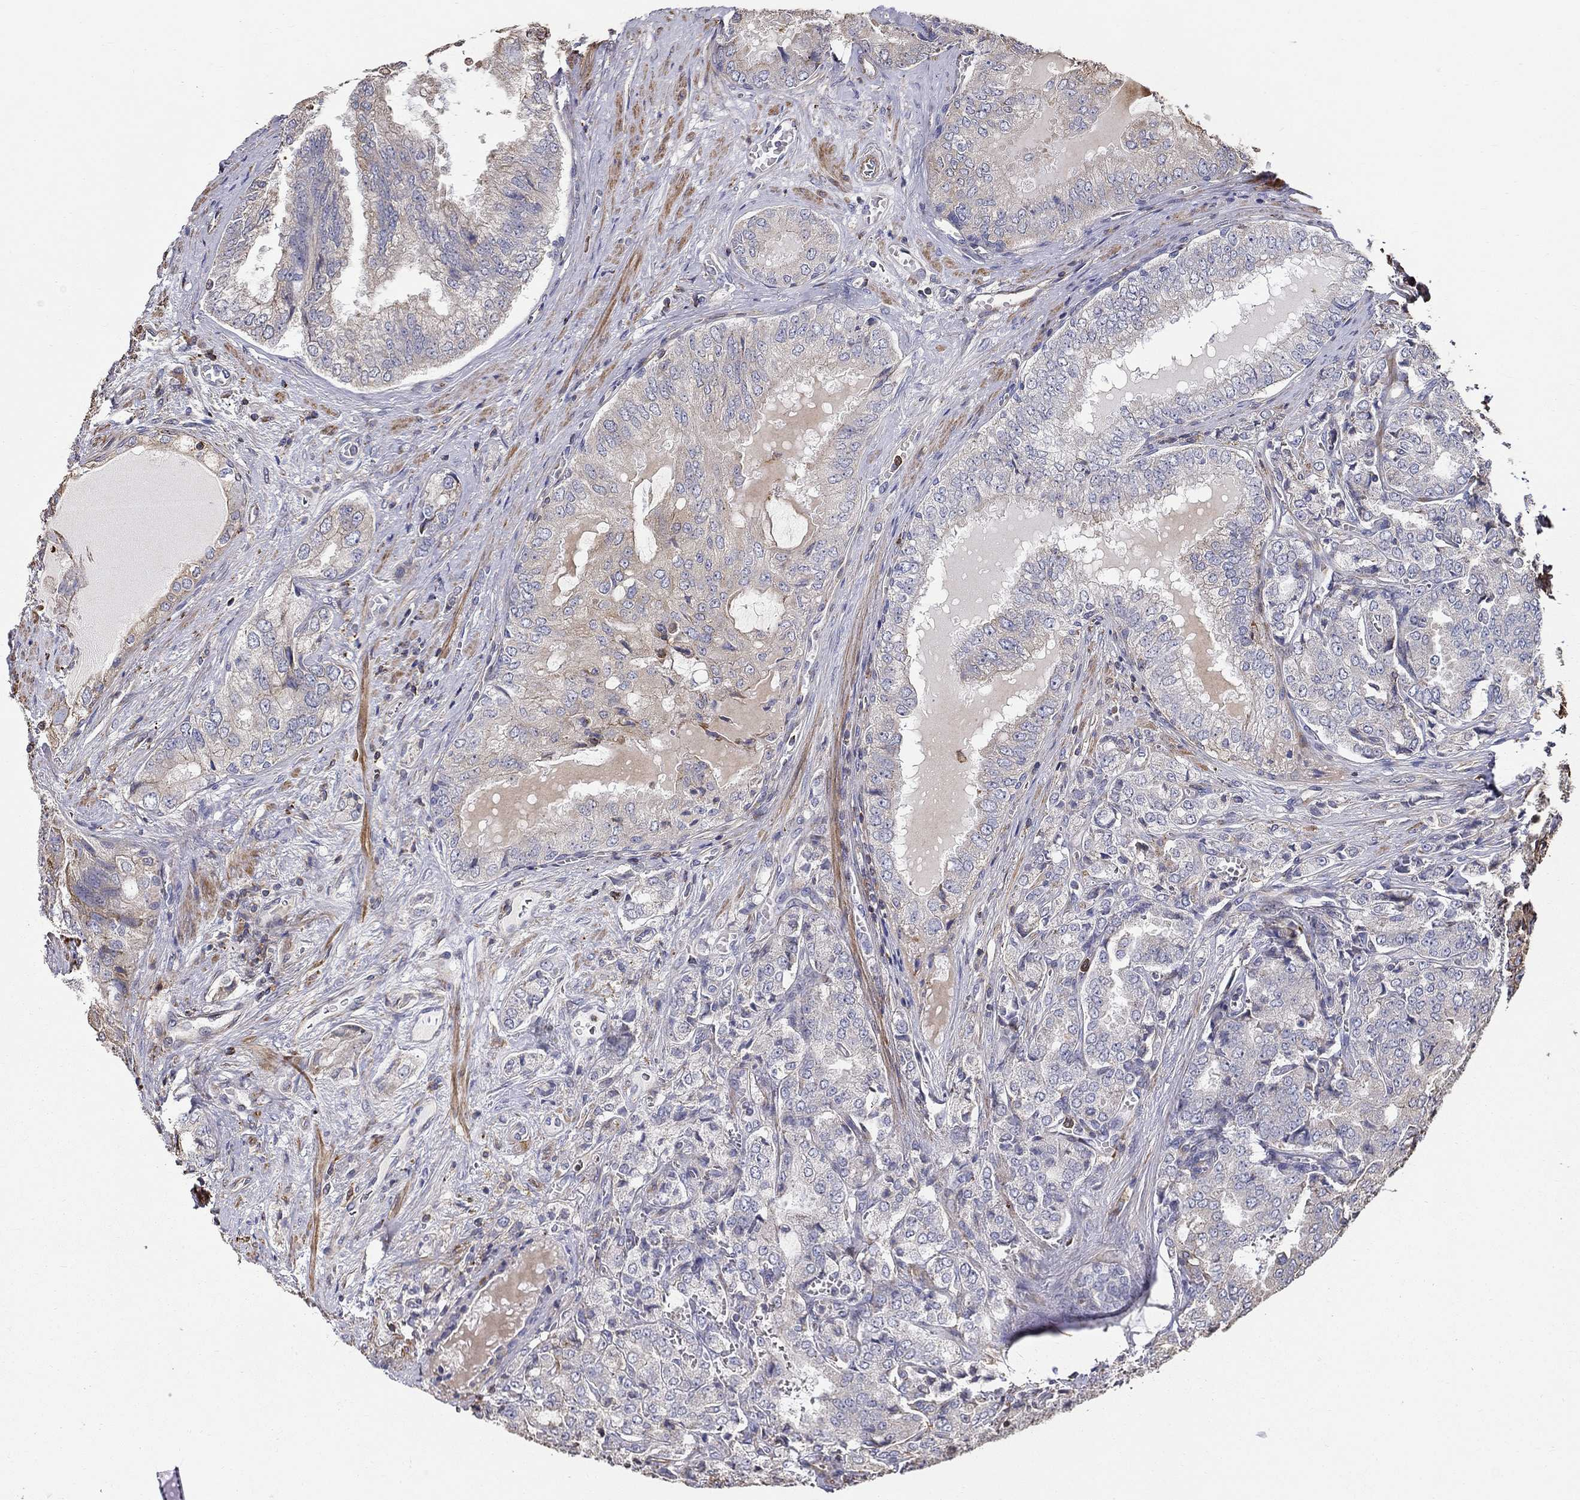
{"staining": {"intensity": "weak", "quantity": "<25%", "location": "cytoplasmic/membranous"}, "tissue": "prostate cancer", "cell_type": "Tumor cells", "image_type": "cancer", "snomed": [{"axis": "morphology", "description": "Adenocarcinoma, NOS"}, {"axis": "topography", "description": "Prostate"}], "caption": "This is an immunohistochemistry (IHC) photomicrograph of prostate cancer (adenocarcinoma). There is no expression in tumor cells.", "gene": "NPHP1", "patient": {"sex": "male", "age": 65}}